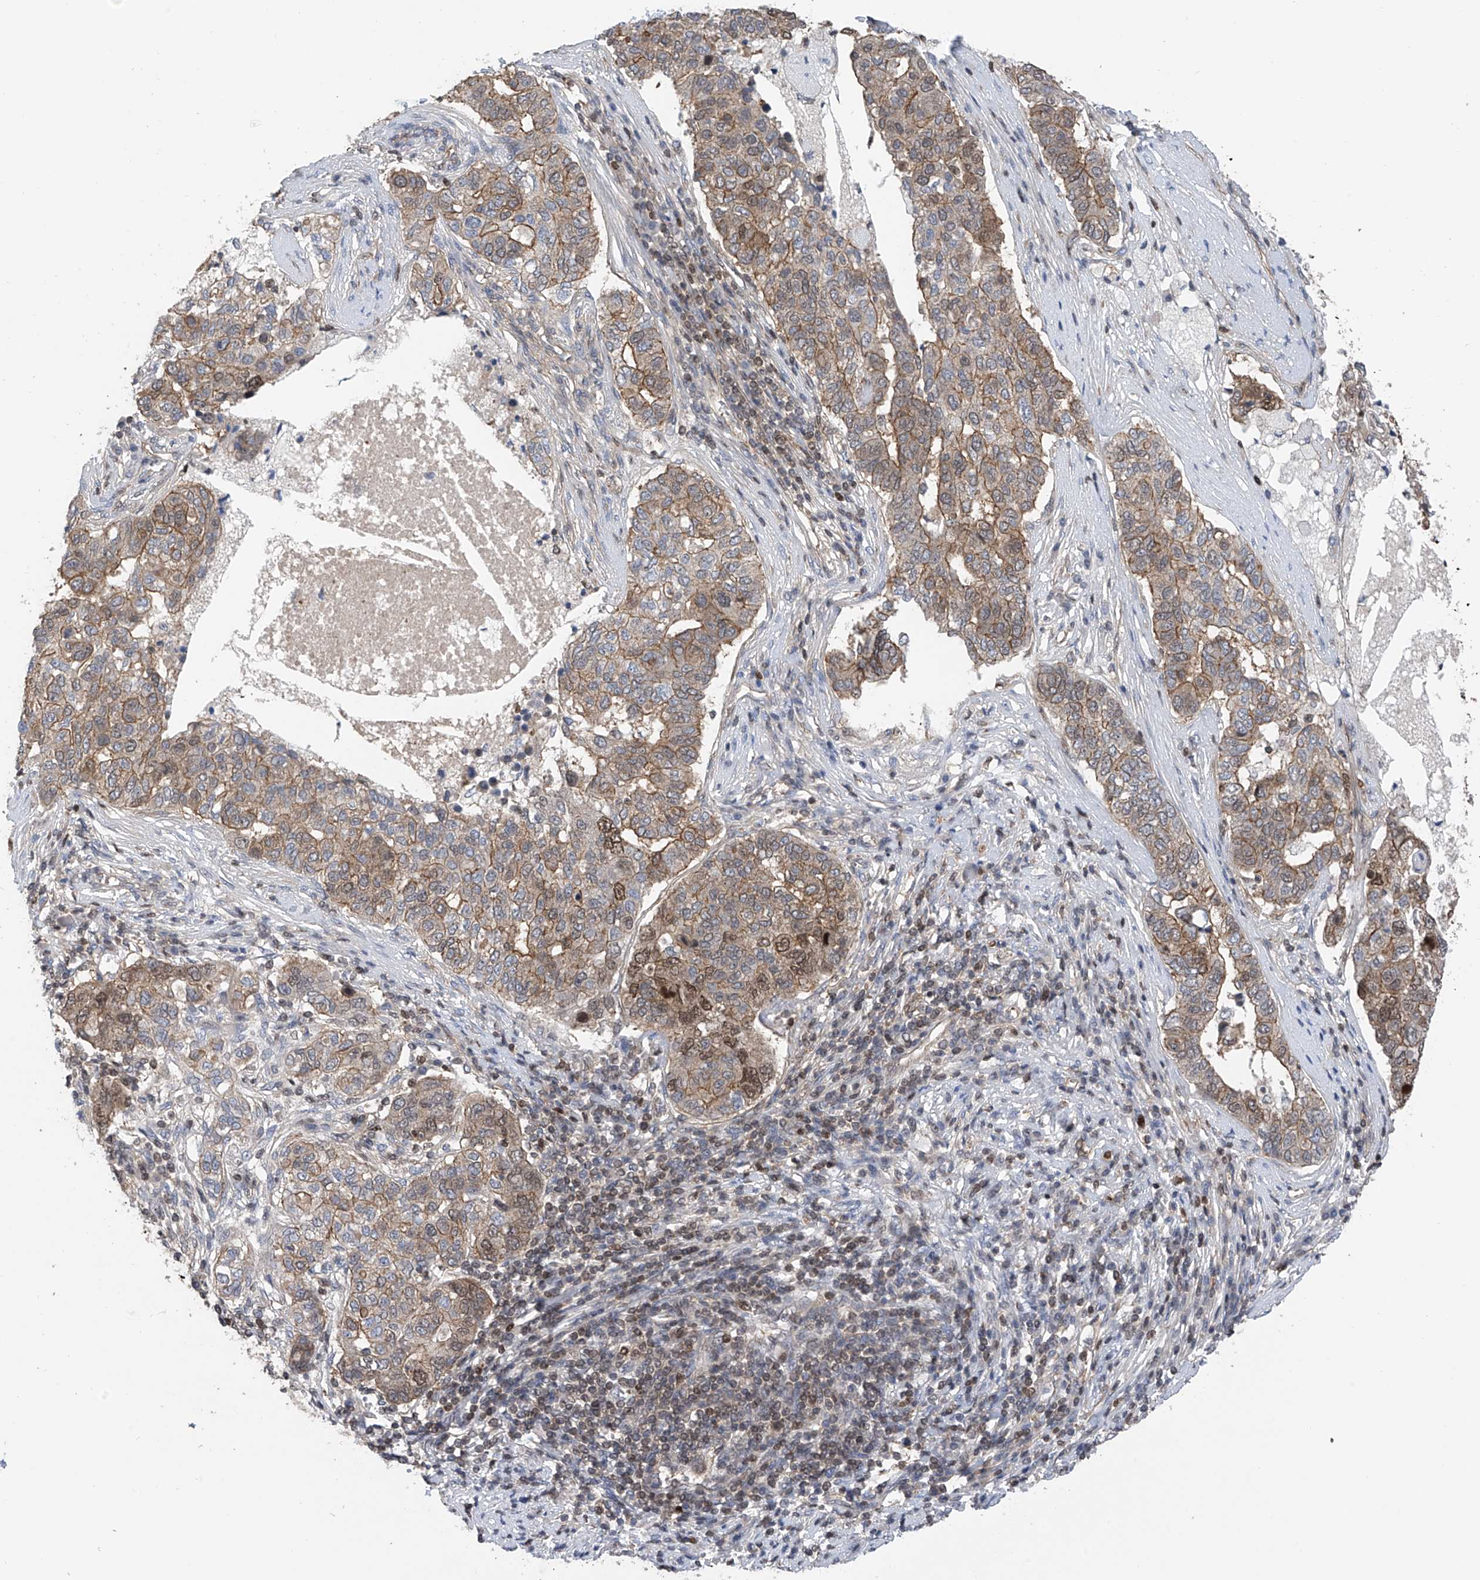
{"staining": {"intensity": "weak", "quantity": "25%-75%", "location": "cytoplasmic/membranous,nuclear"}, "tissue": "pancreatic cancer", "cell_type": "Tumor cells", "image_type": "cancer", "snomed": [{"axis": "morphology", "description": "Adenocarcinoma, NOS"}, {"axis": "topography", "description": "Pancreas"}], "caption": "This is an image of immunohistochemistry (IHC) staining of adenocarcinoma (pancreatic), which shows weak expression in the cytoplasmic/membranous and nuclear of tumor cells.", "gene": "DNAJC9", "patient": {"sex": "female", "age": 61}}